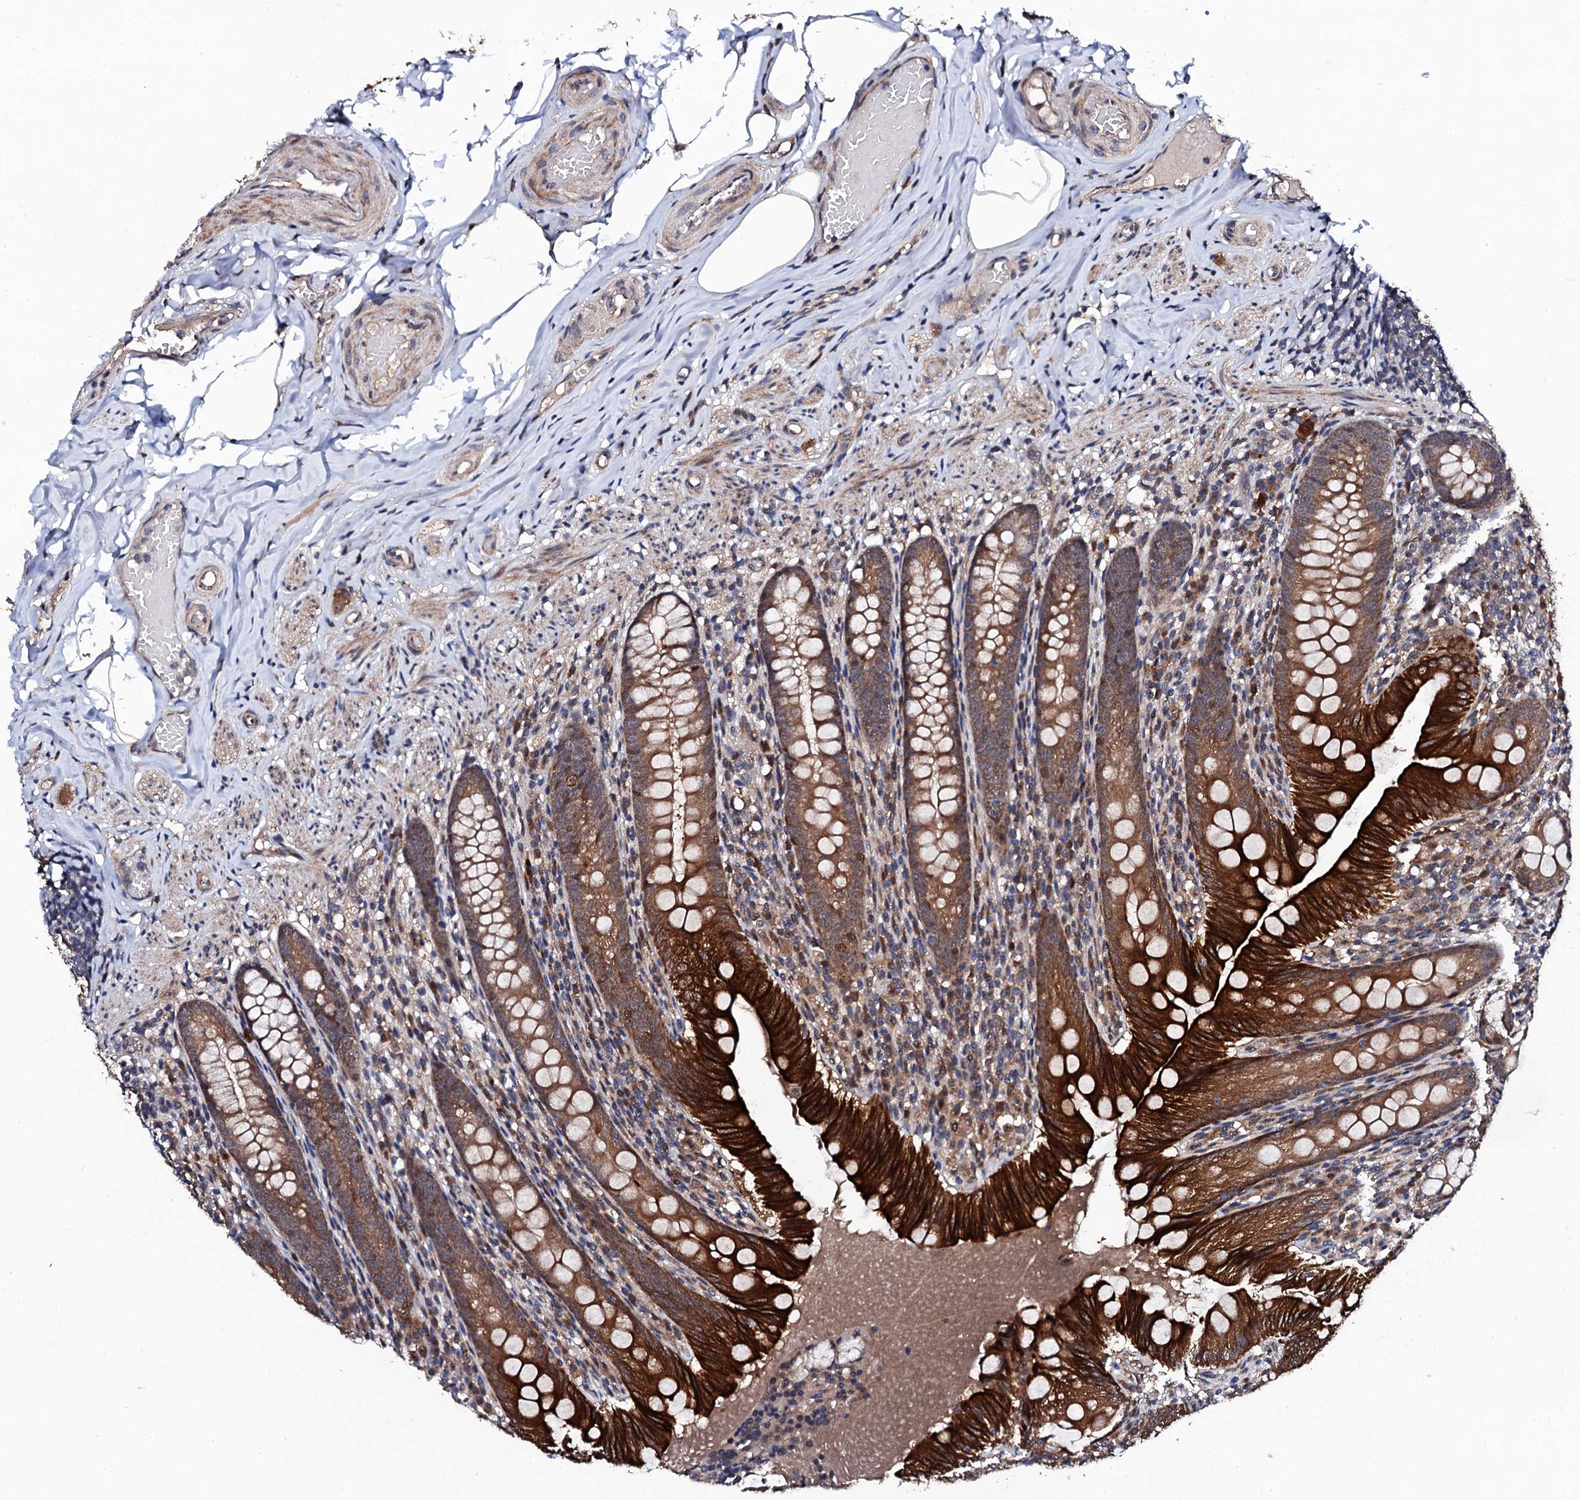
{"staining": {"intensity": "strong", "quantity": ">75%", "location": "cytoplasmic/membranous"}, "tissue": "appendix", "cell_type": "Glandular cells", "image_type": "normal", "snomed": [{"axis": "morphology", "description": "Normal tissue, NOS"}, {"axis": "topography", "description": "Appendix"}], "caption": "Protein expression analysis of unremarkable appendix reveals strong cytoplasmic/membranous staining in approximately >75% of glandular cells. (Stains: DAB in brown, nuclei in blue, Microscopy: brightfield microscopy at high magnification).", "gene": "IP6K1", "patient": {"sex": "male", "age": 55}}